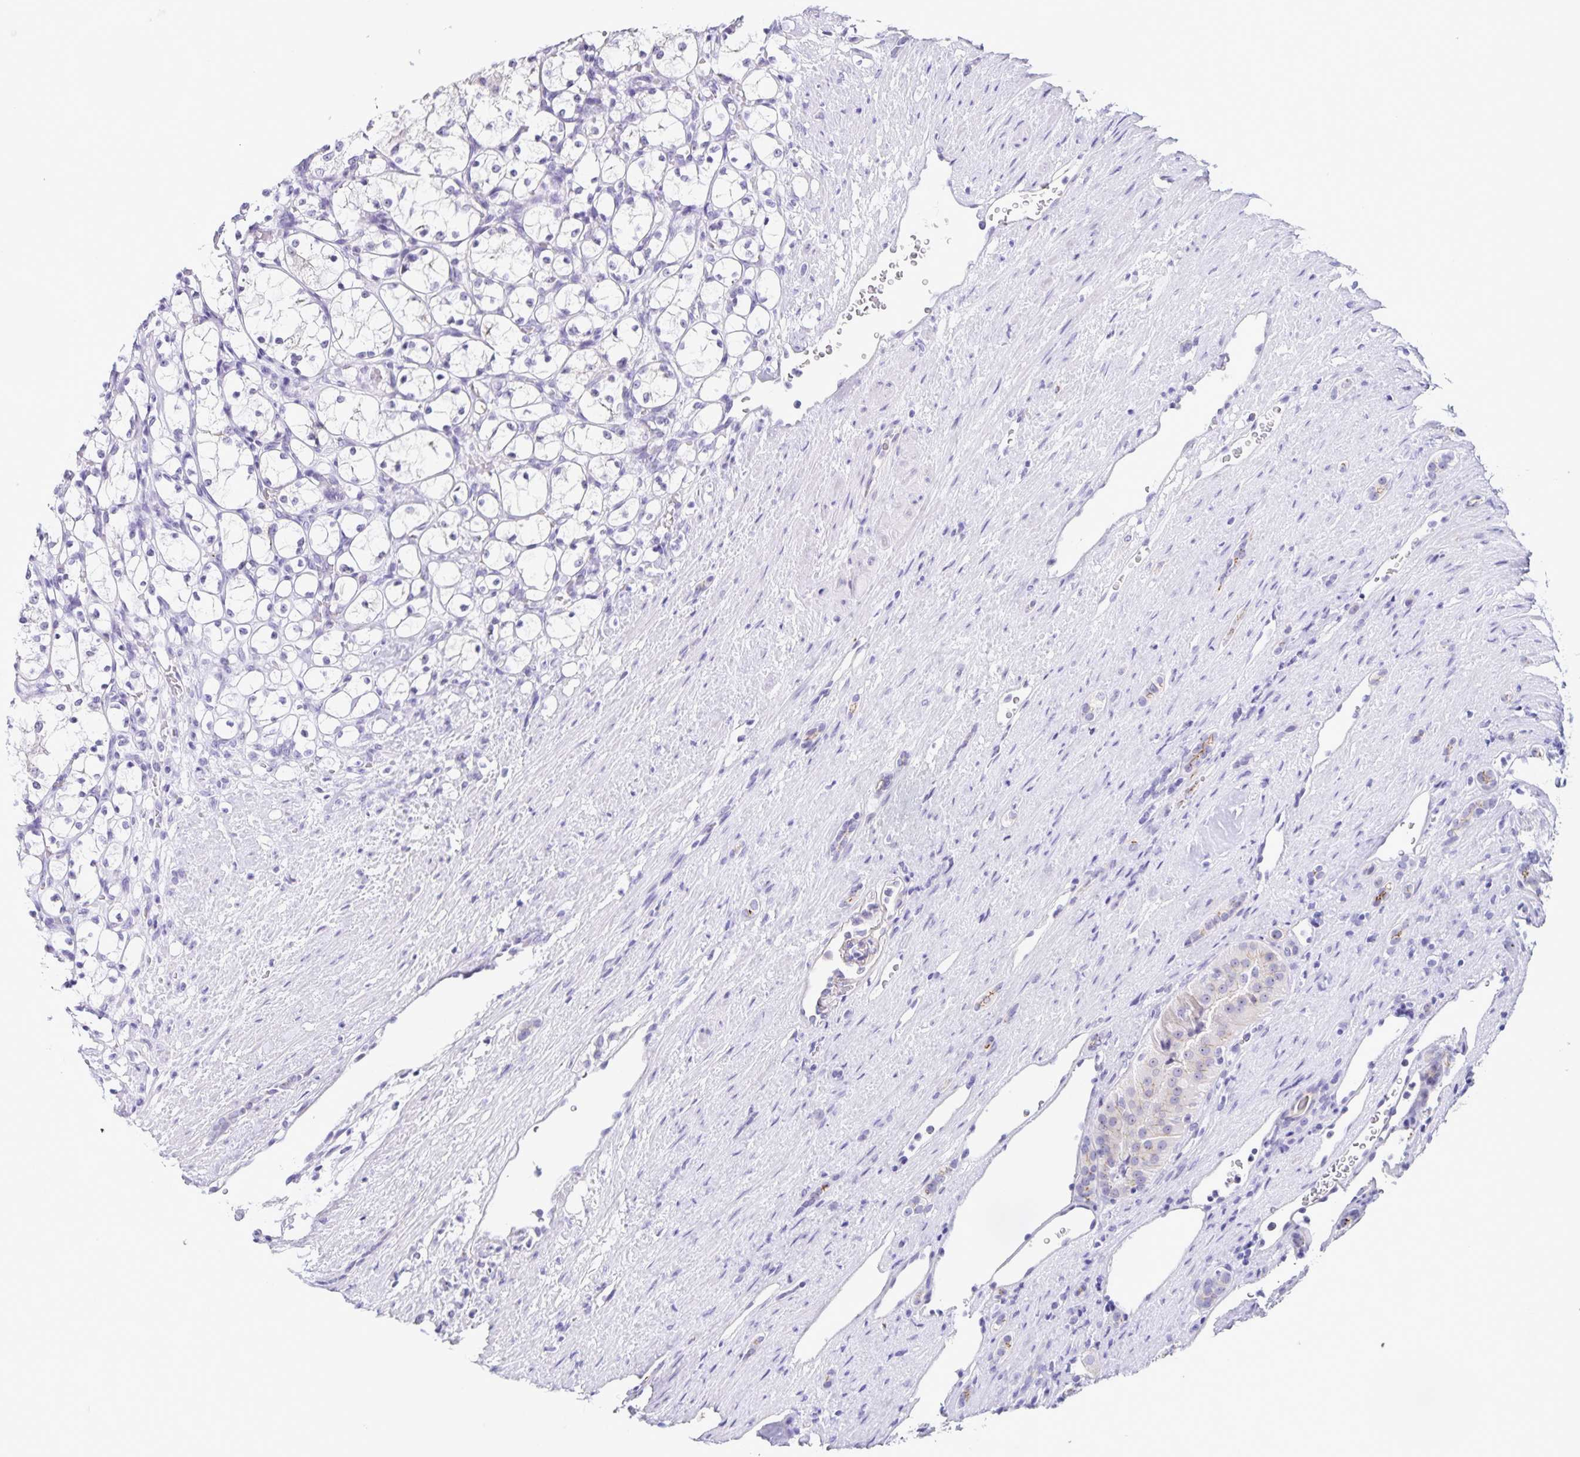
{"staining": {"intensity": "negative", "quantity": "none", "location": "none"}, "tissue": "renal cancer", "cell_type": "Tumor cells", "image_type": "cancer", "snomed": [{"axis": "morphology", "description": "Adenocarcinoma, NOS"}, {"axis": "topography", "description": "Kidney"}], "caption": "This micrograph is of renal cancer (adenocarcinoma) stained with immunohistochemistry (IHC) to label a protein in brown with the nuclei are counter-stained blue. There is no staining in tumor cells.", "gene": "FAM170A", "patient": {"sex": "female", "age": 69}}